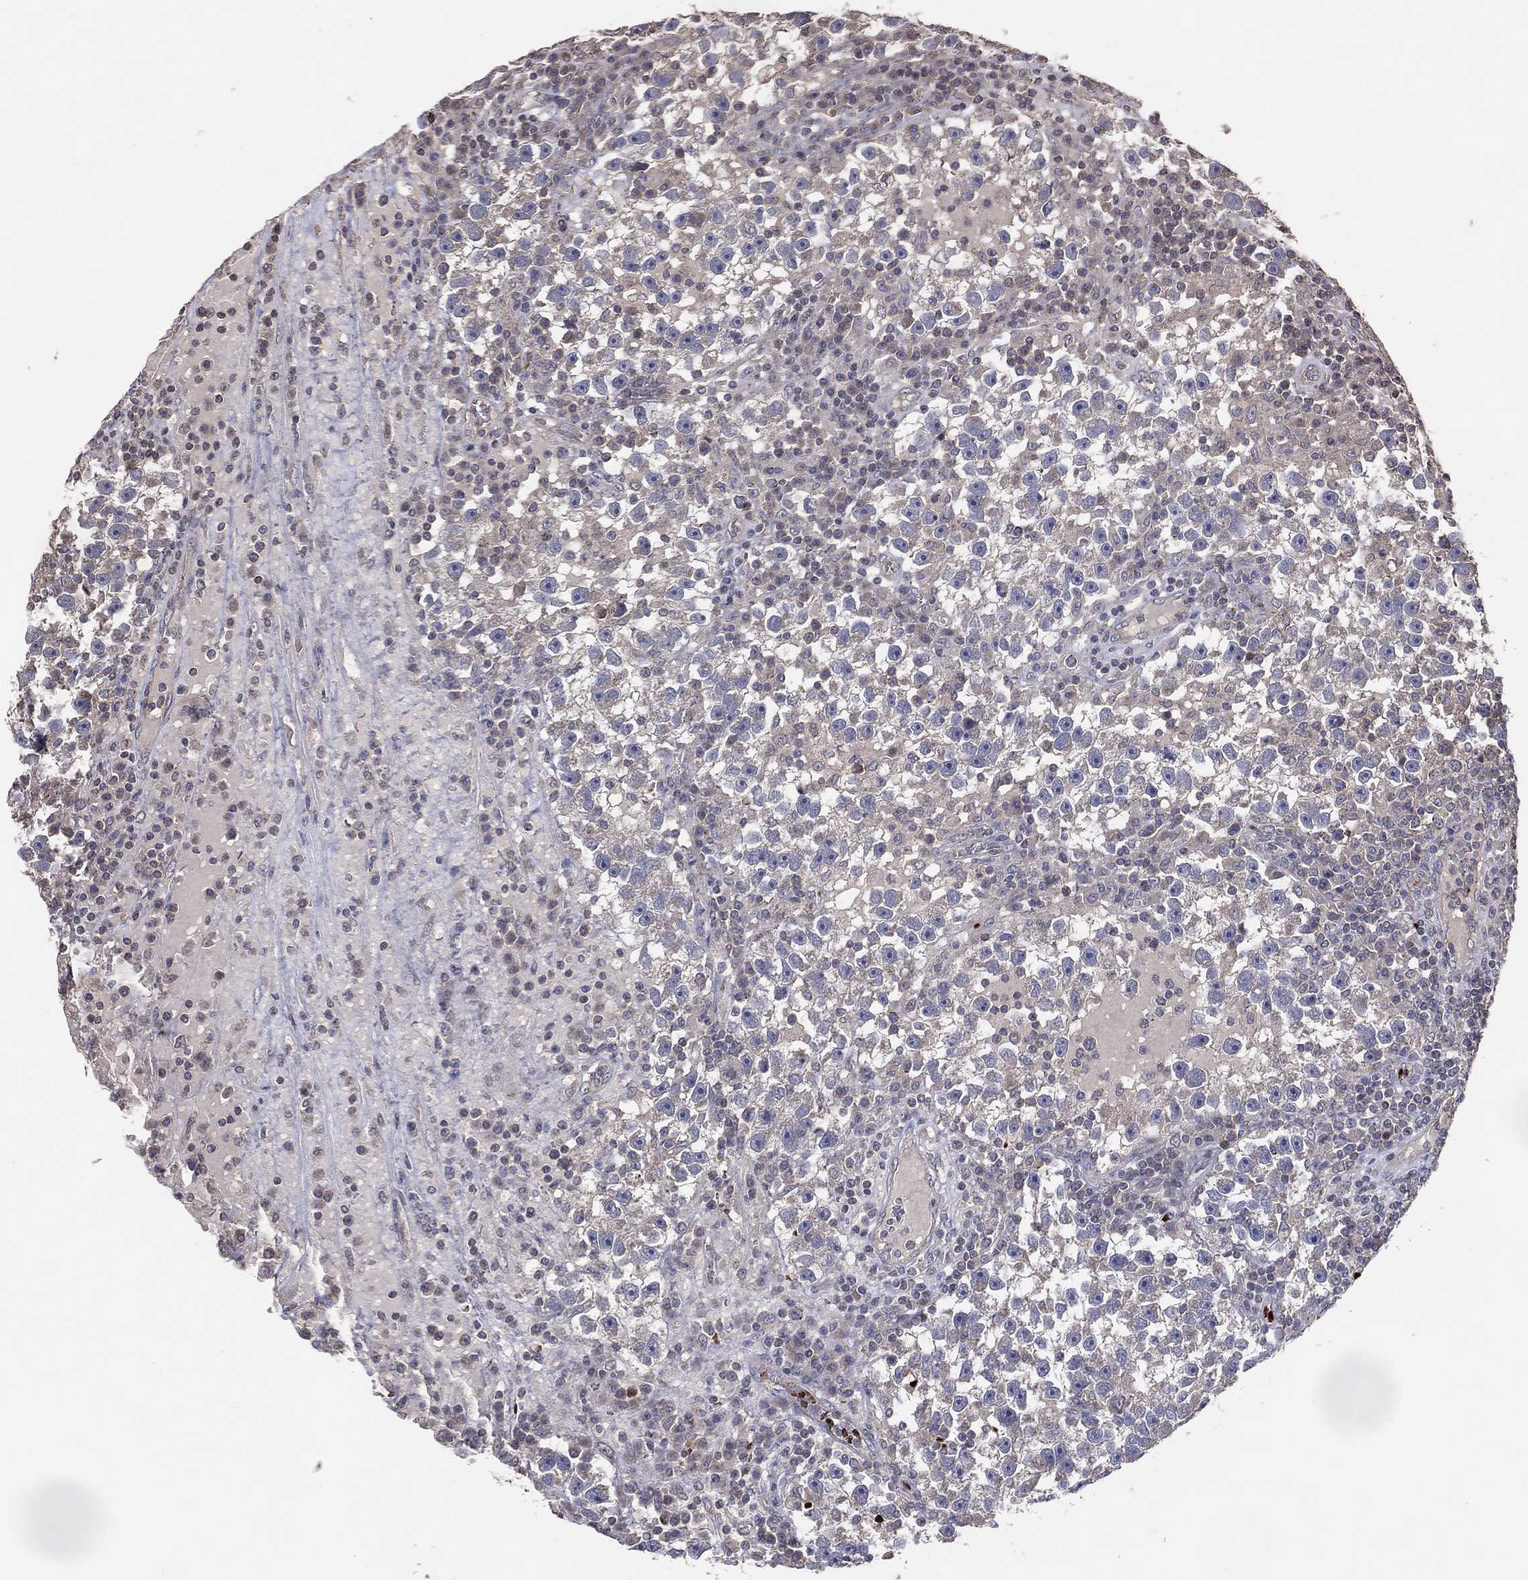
{"staining": {"intensity": "negative", "quantity": "none", "location": "none"}, "tissue": "testis cancer", "cell_type": "Tumor cells", "image_type": "cancer", "snomed": [{"axis": "morphology", "description": "Seminoma, NOS"}, {"axis": "topography", "description": "Testis"}], "caption": "A micrograph of seminoma (testis) stained for a protein shows no brown staining in tumor cells.", "gene": "DNAH7", "patient": {"sex": "male", "age": 47}}